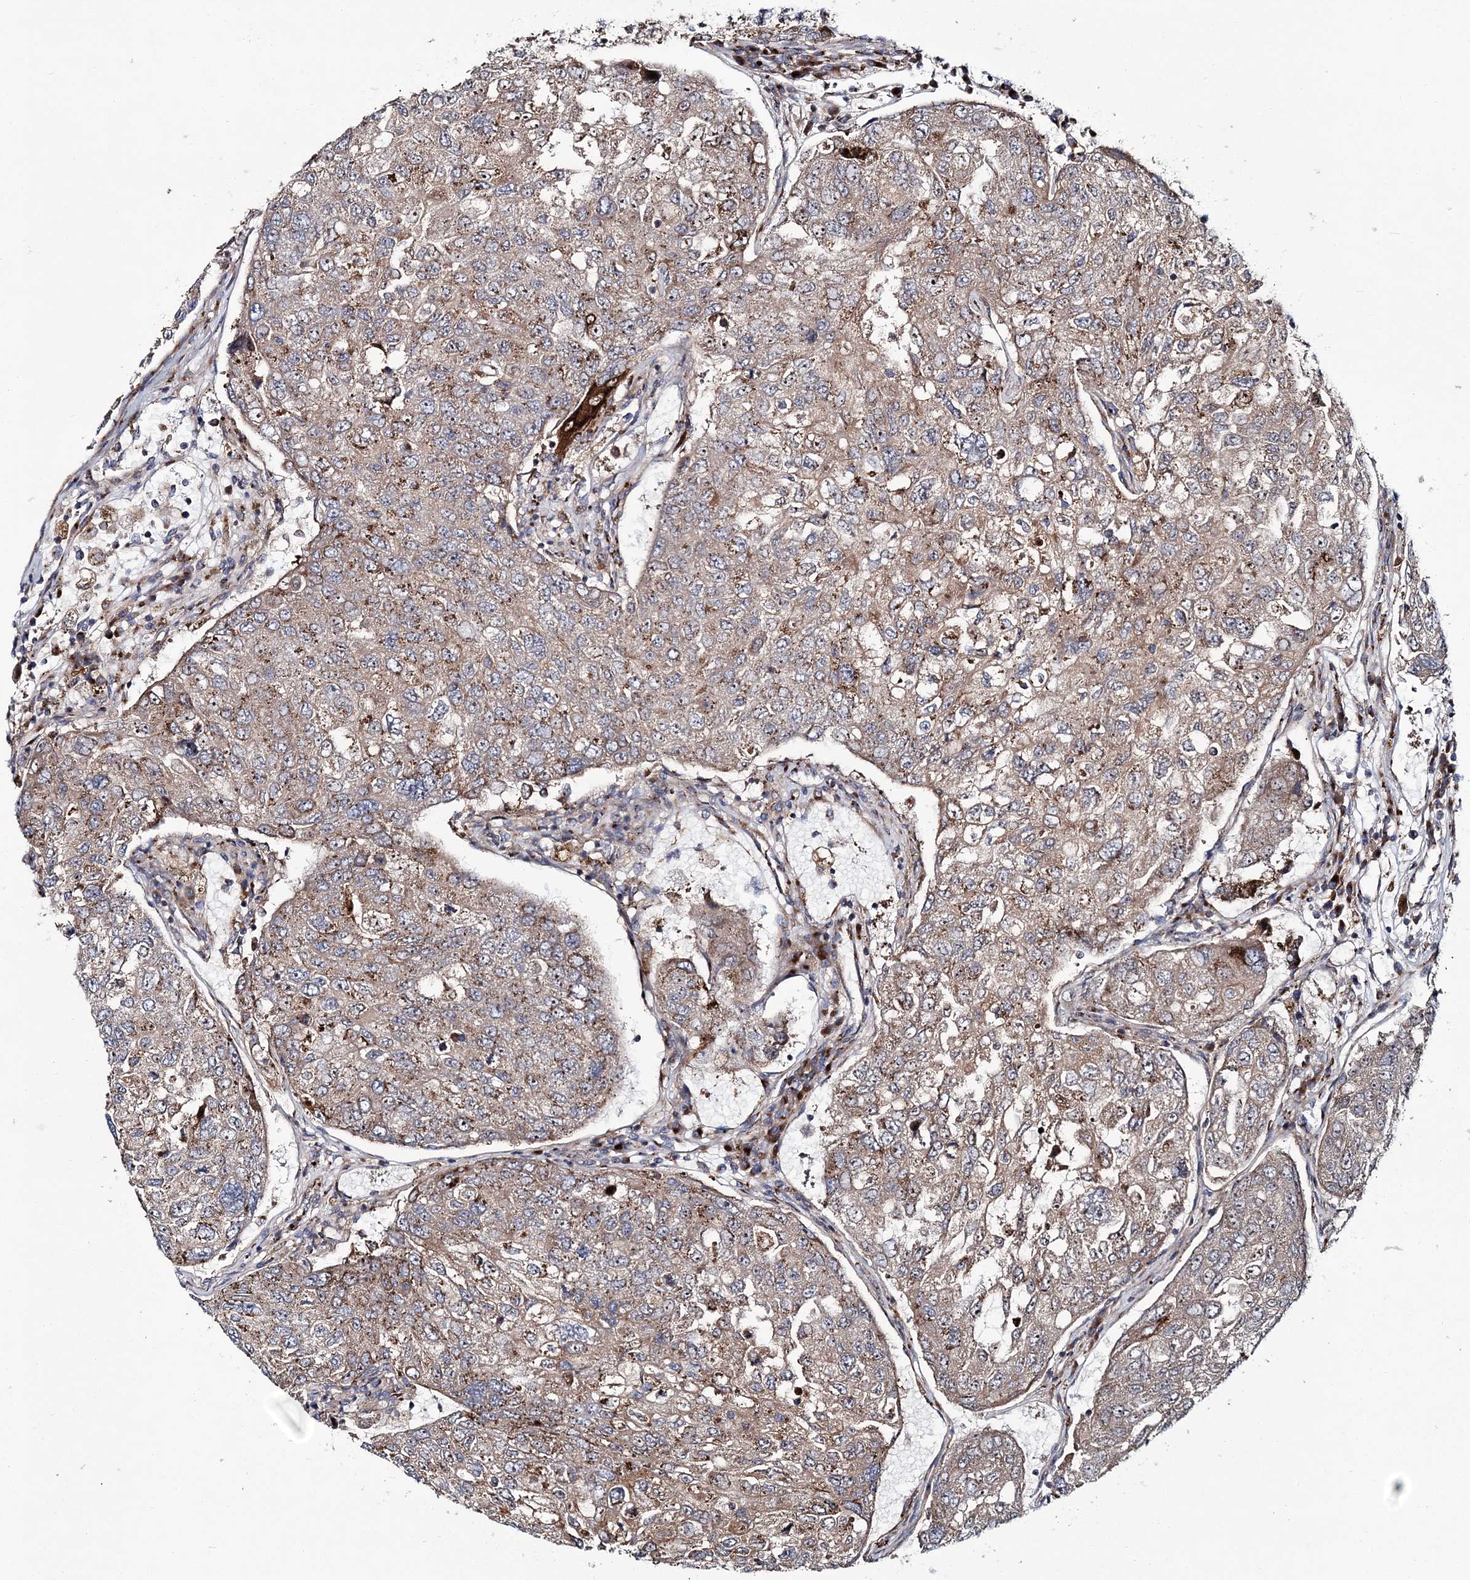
{"staining": {"intensity": "moderate", "quantity": ">75%", "location": "cytoplasmic/membranous"}, "tissue": "urothelial cancer", "cell_type": "Tumor cells", "image_type": "cancer", "snomed": [{"axis": "morphology", "description": "Urothelial carcinoma, High grade"}, {"axis": "topography", "description": "Lymph node"}, {"axis": "topography", "description": "Urinary bladder"}], "caption": "Protein staining reveals moderate cytoplasmic/membranous positivity in about >75% of tumor cells in urothelial carcinoma (high-grade).", "gene": "MAN1A2", "patient": {"sex": "male", "age": 51}}